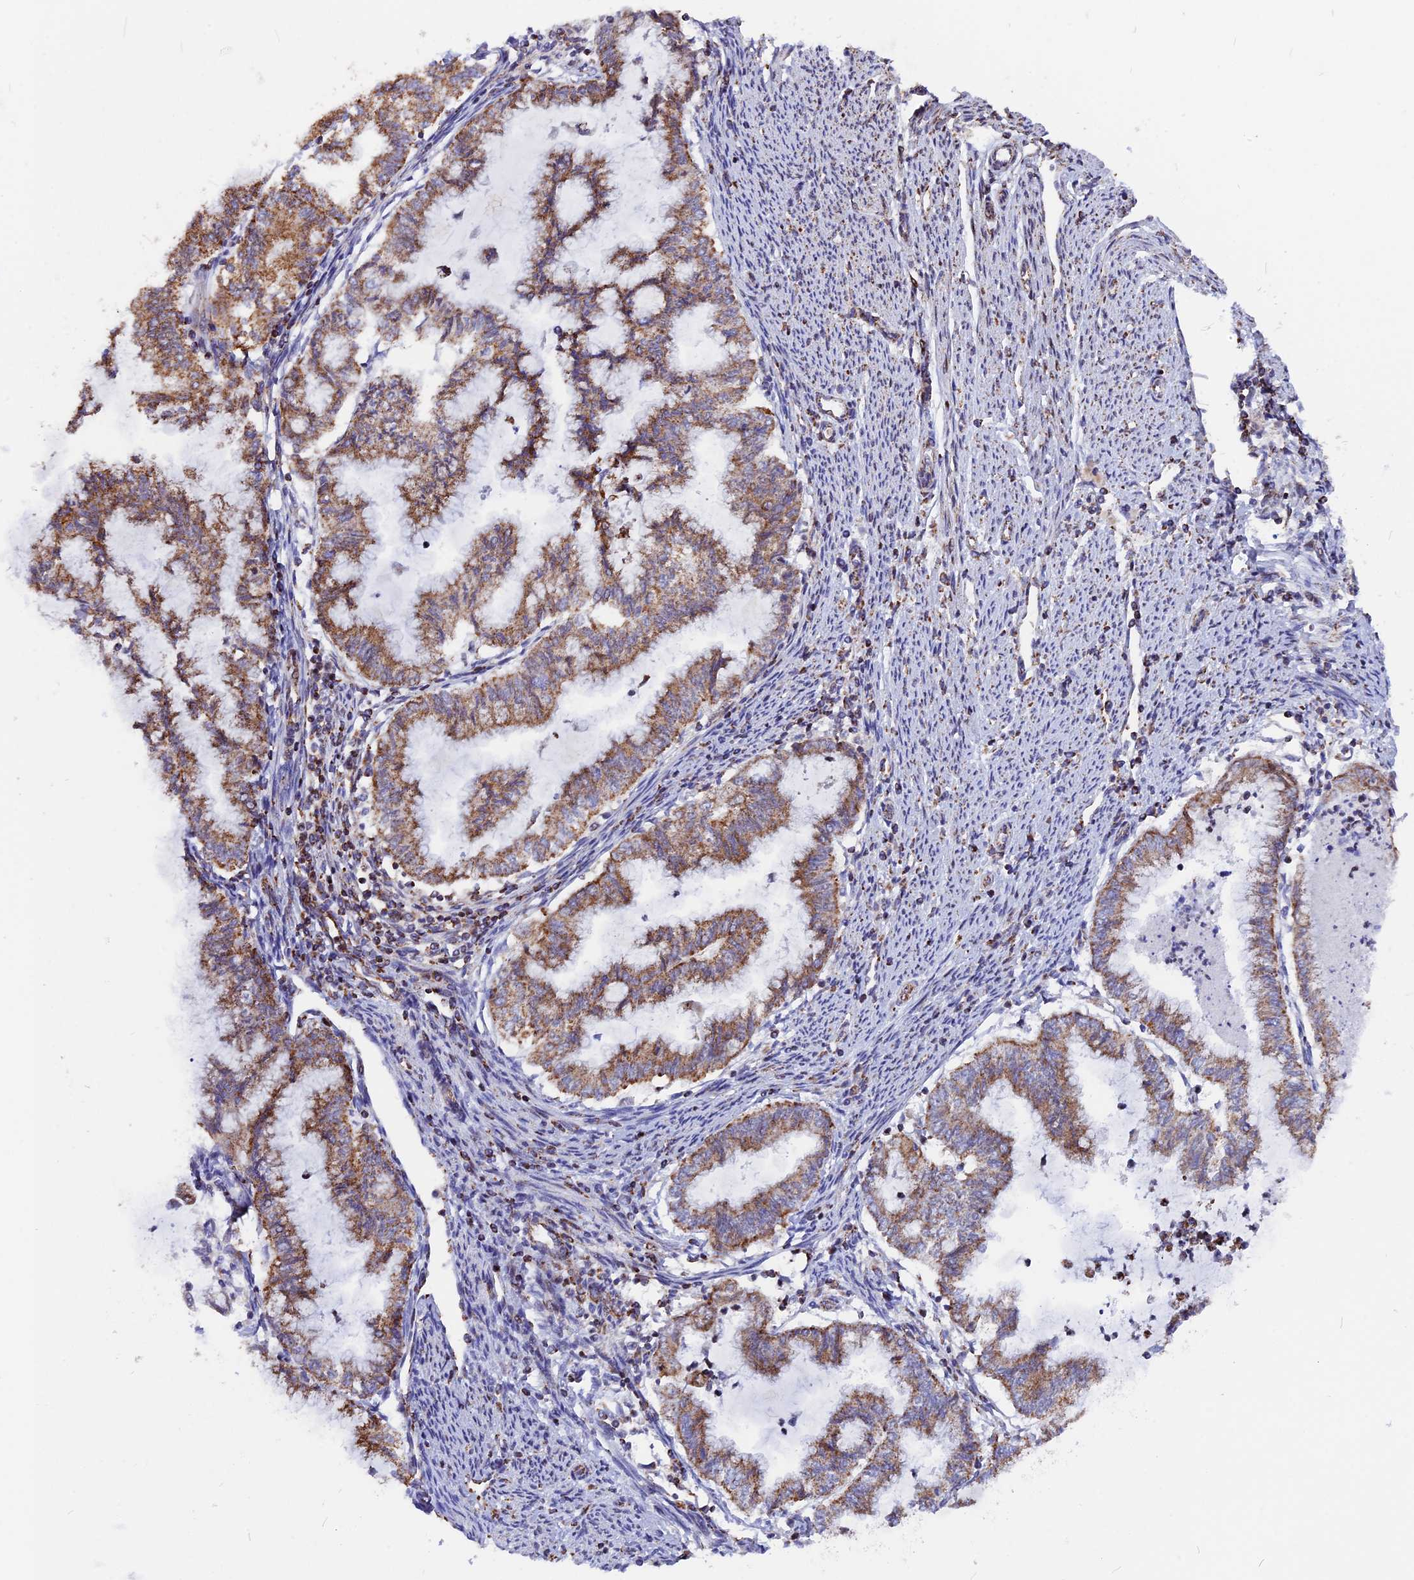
{"staining": {"intensity": "moderate", "quantity": ">75%", "location": "cytoplasmic/membranous"}, "tissue": "endometrial cancer", "cell_type": "Tumor cells", "image_type": "cancer", "snomed": [{"axis": "morphology", "description": "Adenocarcinoma, NOS"}, {"axis": "topography", "description": "Endometrium"}], "caption": "Tumor cells display medium levels of moderate cytoplasmic/membranous positivity in approximately >75% of cells in adenocarcinoma (endometrial). (Brightfield microscopy of DAB IHC at high magnification).", "gene": "FAM174C", "patient": {"sex": "female", "age": 79}}